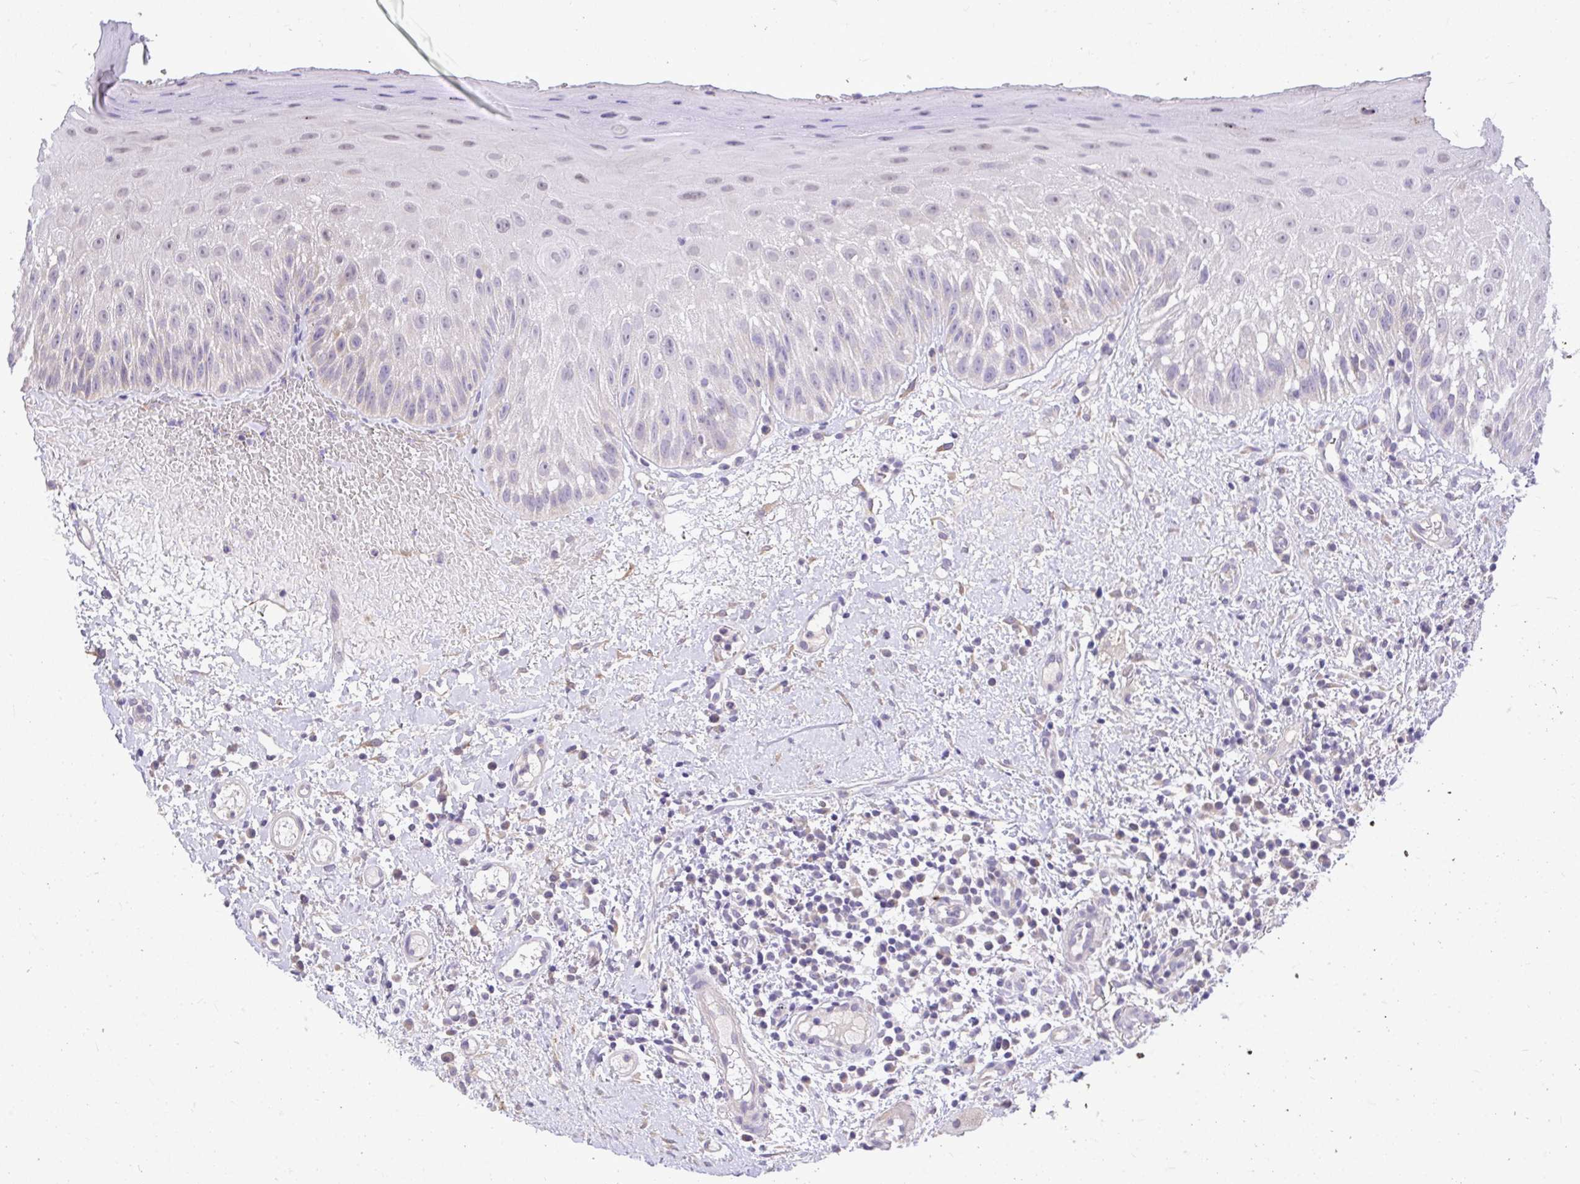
{"staining": {"intensity": "moderate", "quantity": "<25%", "location": "cytoplasmic/membranous,nuclear"}, "tissue": "oral mucosa", "cell_type": "Squamous epithelial cells", "image_type": "normal", "snomed": [{"axis": "morphology", "description": "Normal tissue, NOS"}, {"axis": "topography", "description": "Oral tissue"}, {"axis": "topography", "description": "Tounge, NOS"}], "caption": "DAB (3,3'-diaminobenzidine) immunohistochemical staining of benign oral mucosa shows moderate cytoplasmic/membranous,nuclear protein positivity in about <25% of squamous epithelial cells.", "gene": "MPC2", "patient": {"sex": "male", "age": 83}}